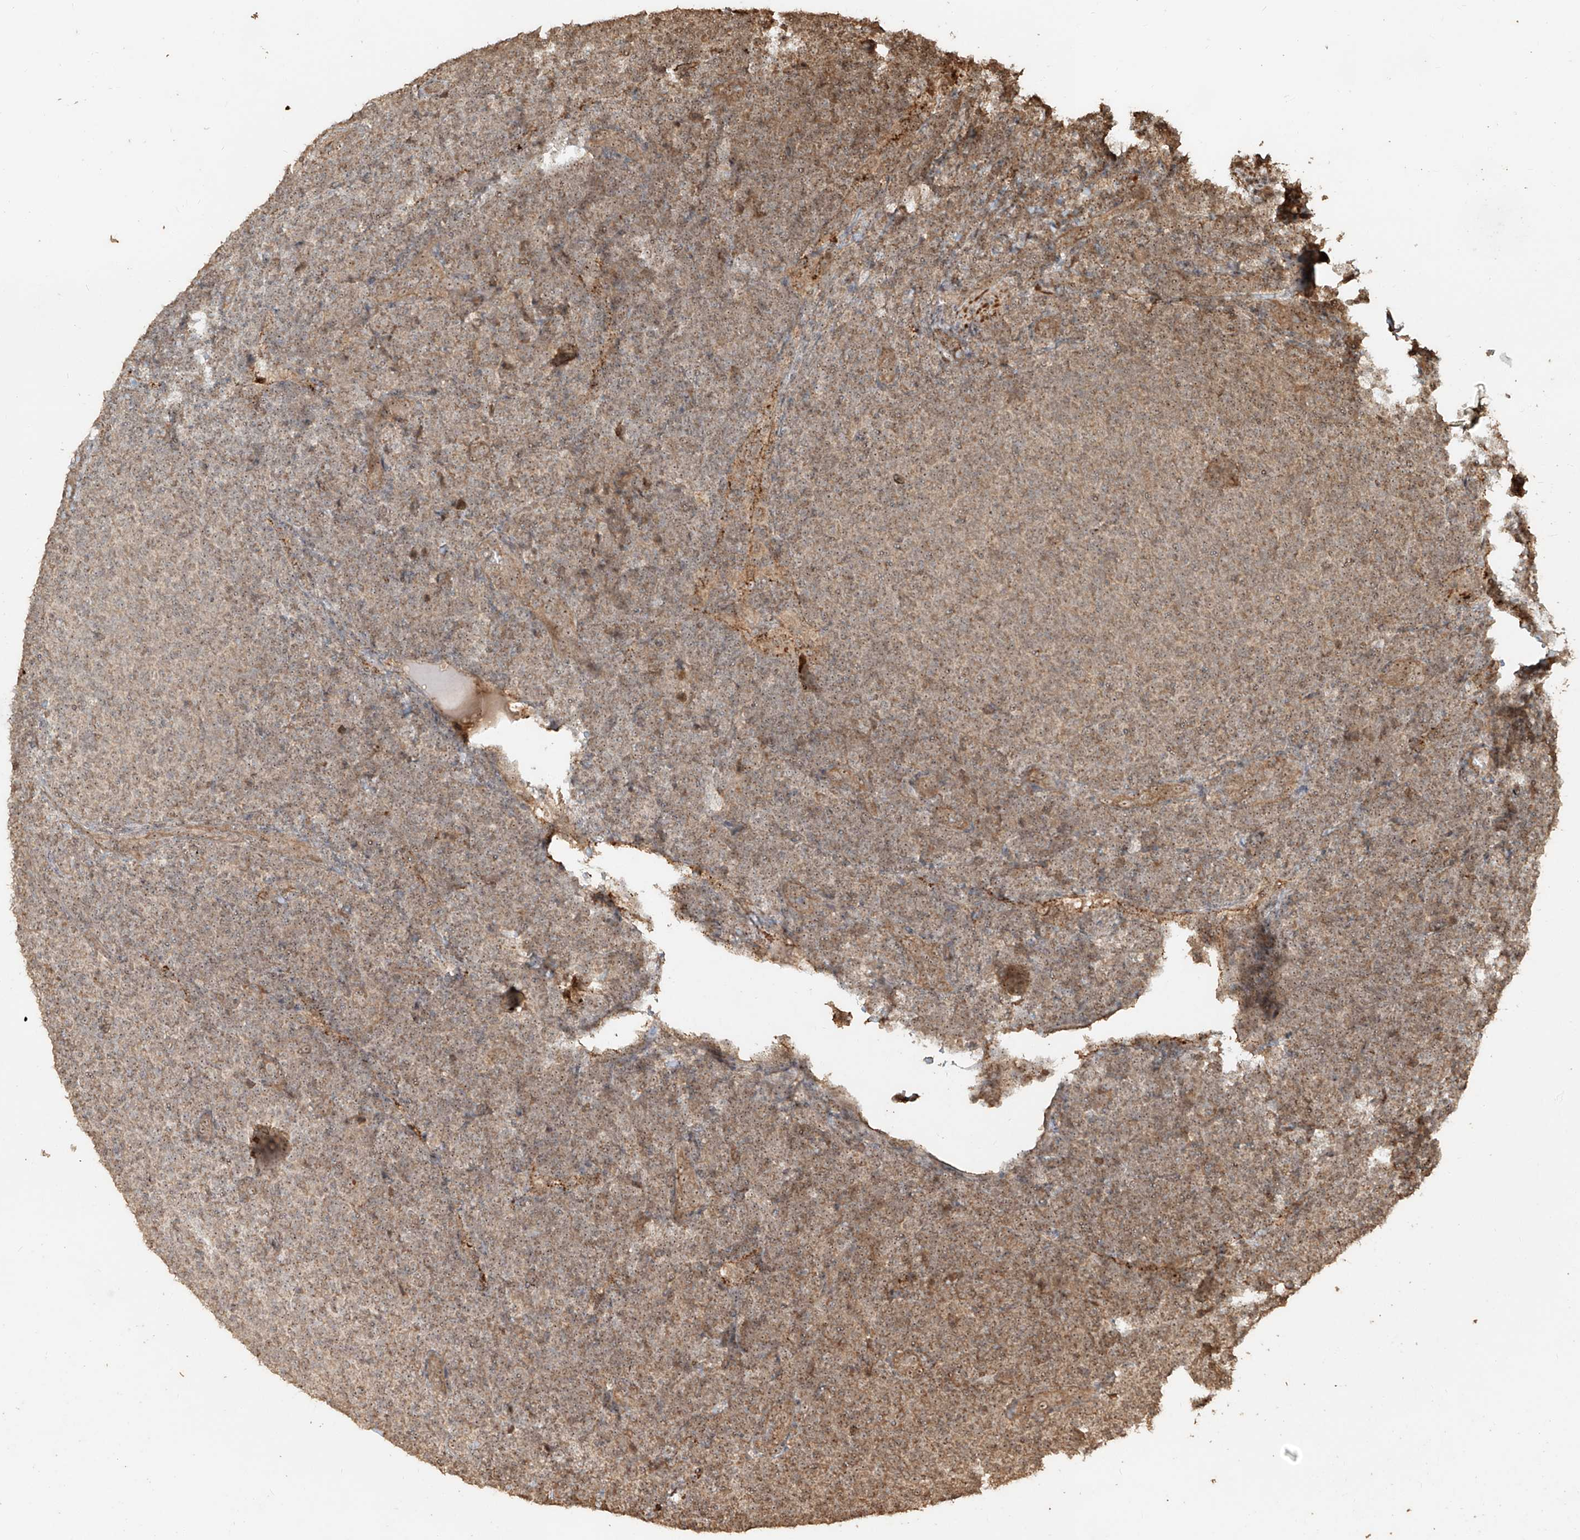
{"staining": {"intensity": "weak", "quantity": ">75%", "location": "cytoplasmic/membranous,nuclear"}, "tissue": "lymphoma", "cell_type": "Tumor cells", "image_type": "cancer", "snomed": [{"axis": "morphology", "description": "Malignant lymphoma, non-Hodgkin's type, Low grade"}, {"axis": "topography", "description": "Lymph node"}], "caption": "Weak cytoplasmic/membranous and nuclear protein positivity is seen in approximately >75% of tumor cells in lymphoma.", "gene": "ZNF660", "patient": {"sex": "male", "age": 66}}